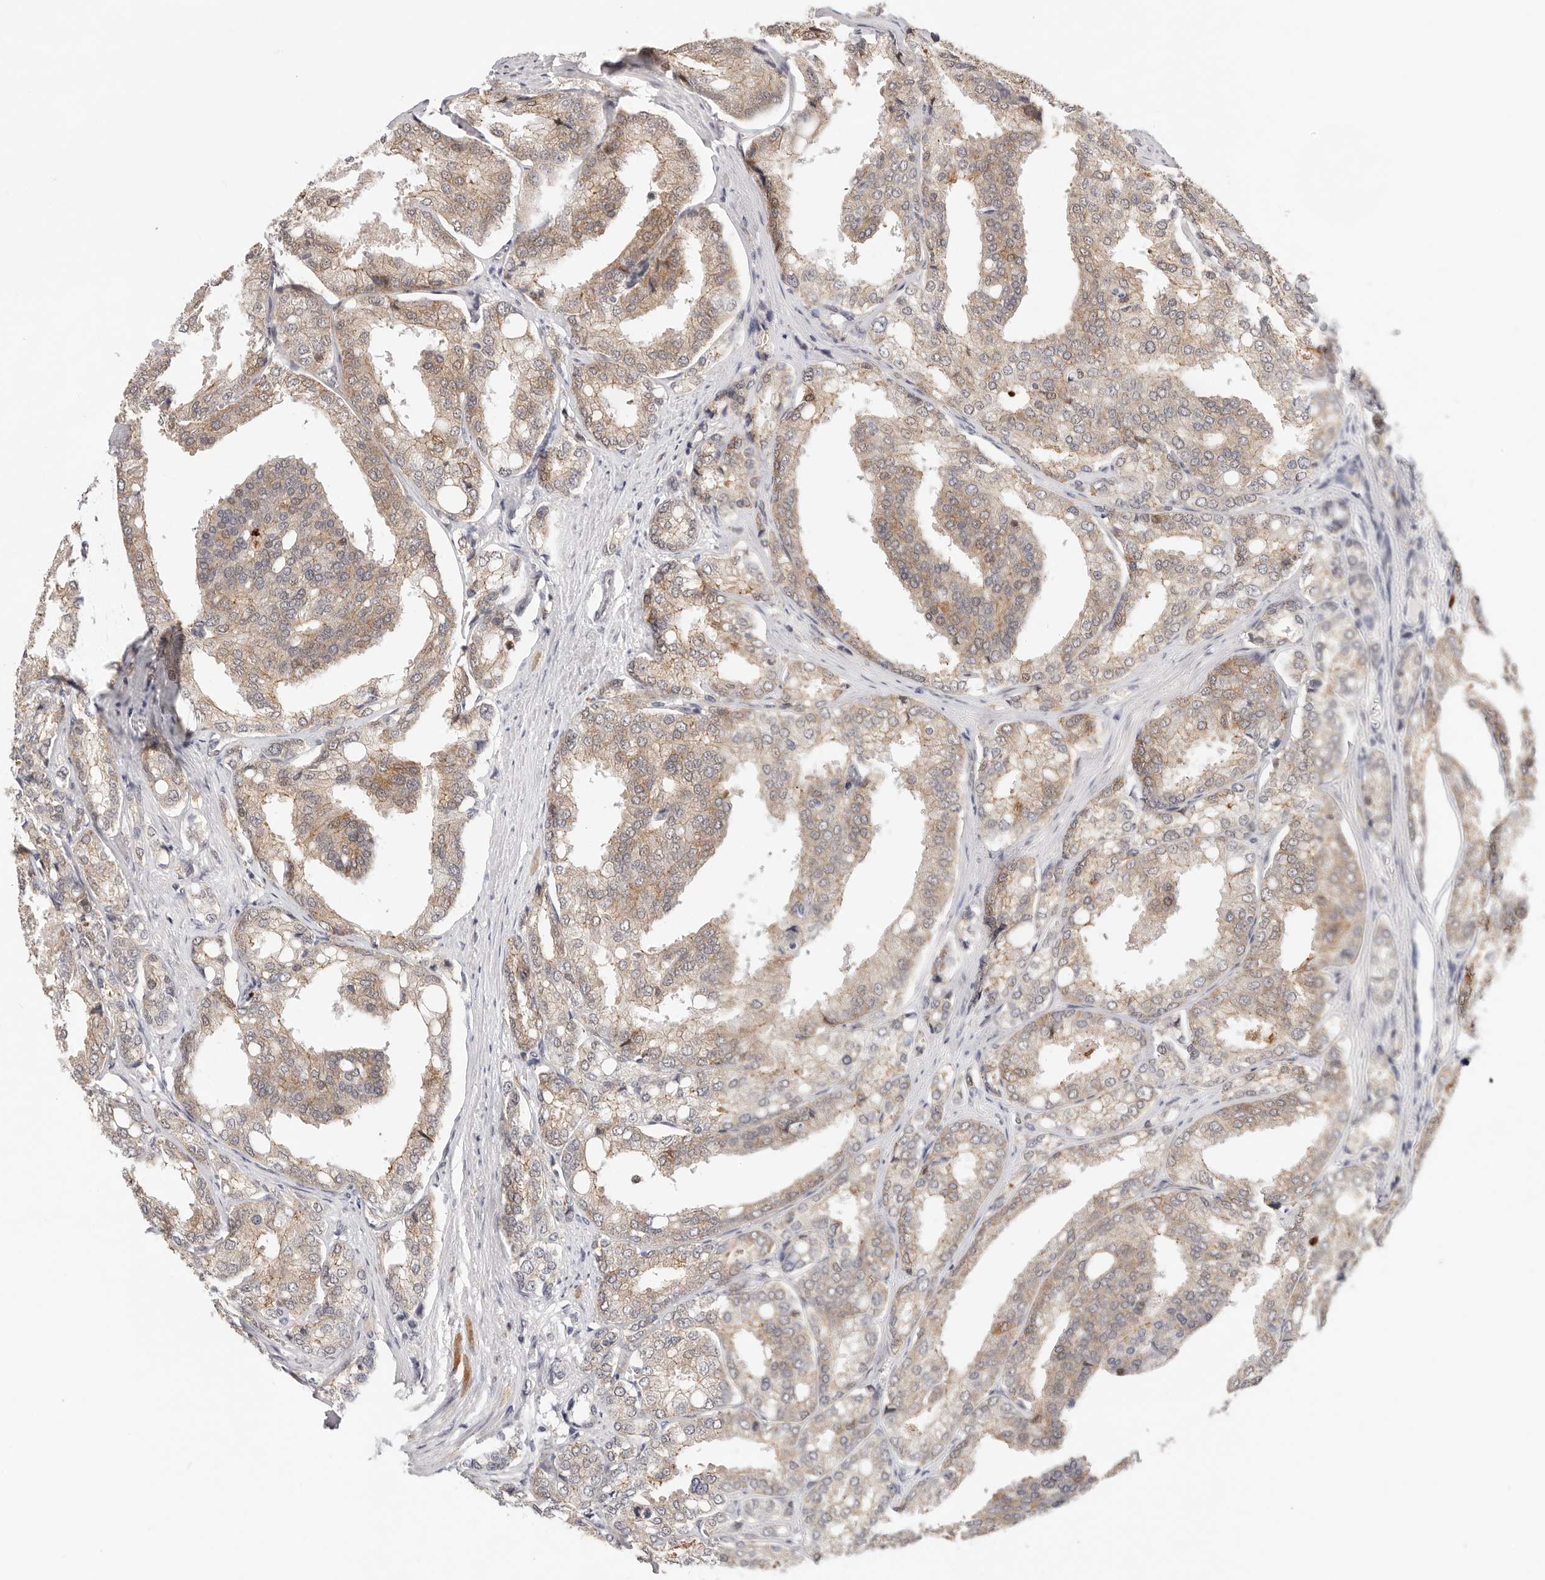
{"staining": {"intensity": "weak", "quantity": ">75%", "location": "cytoplasmic/membranous"}, "tissue": "prostate cancer", "cell_type": "Tumor cells", "image_type": "cancer", "snomed": [{"axis": "morphology", "description": "Adenocarcinoma, High grade"}, {"axis": "topography", "description": "Prostate"}], "caption": "Adenocarcinoma (high-grade) (prostate) tissue shows weak cytoplasmic/membranous staining in approximately >75% of tumor cells", "gene": "AFDN", "patient": {"sex": "male", "age": 50}}